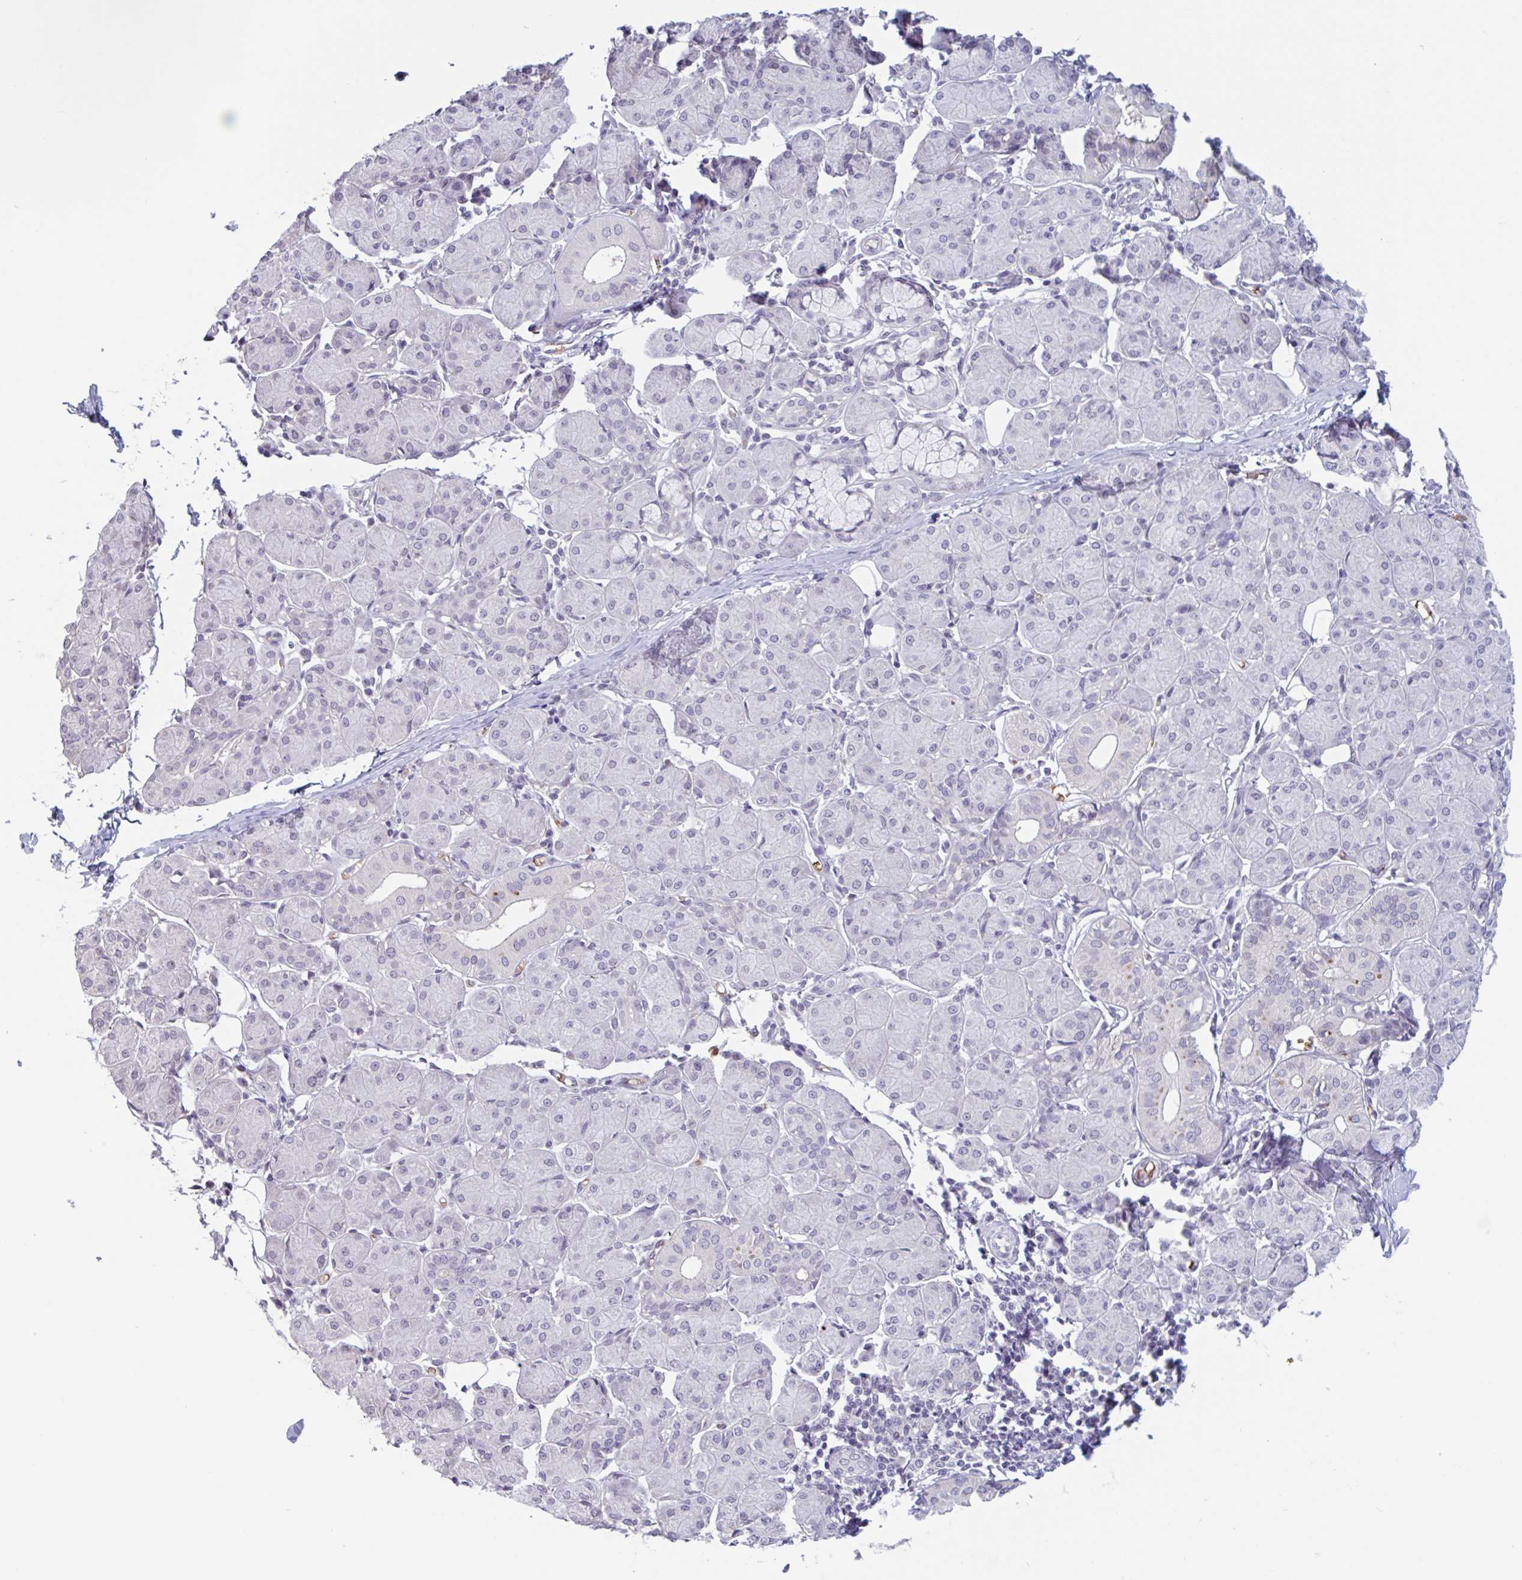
{"staining": {"intensity": "negative", "quantity": "none", "location": "none"}, "tissue": "salivary gland", "cell_type": "Glandular cells", "image_type": "normal", "snomed": [{"axis": "morphology", "description": "Normal tissue, NOS"}, {"axis": "morphology", "description": "Inflammation, NOS"}, {"axis": "topography", "description": "Lymph node"}, {"axis": "topography", "description": "Salivary gland"}], "caption": "Protein analysis of normal salivary gland exhibits no significant staining in glandular cells.", "gene": "RHAG", "patient": {"sex": "male", "age": 3}}